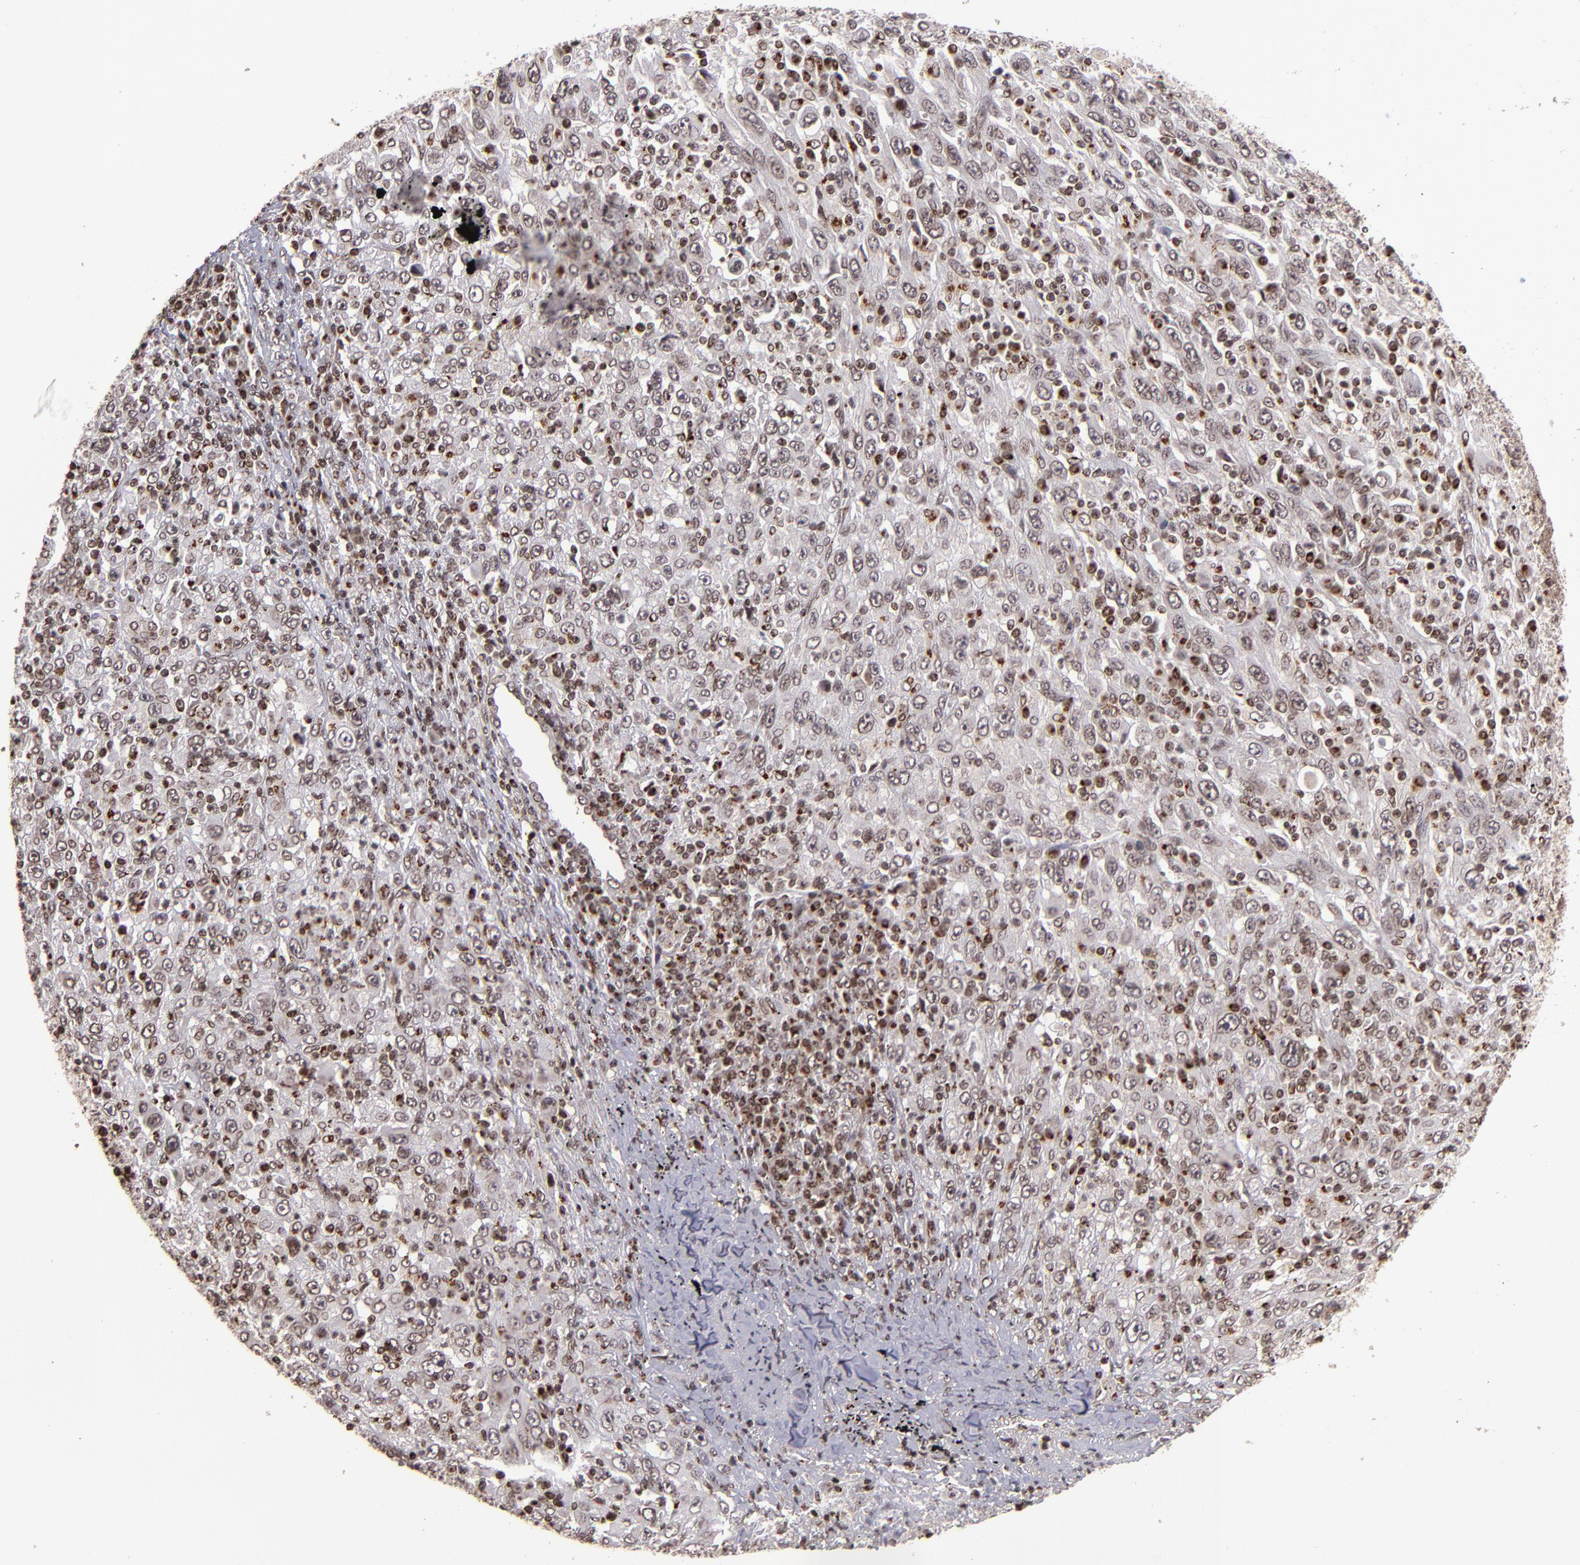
{"staining": {"intensity": "weak", "quantity": ">75%", "location": "cytoplasmic/membranous,nuclear"}, "tissue": "melanoma", "cell_type": "Tumor cells", "image_type": "cancer", "snomed": [{"axis": "morphology", "description": "Malignant melanoma, Metastatic site"}, {"axis": "topography", "description": "Skin"}], "caption": "The photomicrograph displays a brown stain indicating the presence of a protein in the cytoplasmic/membranous and nuclear of tumor cells in melanoma.", "gene": "CSDC2", "patient": {"sex": "female", "age": 56}}